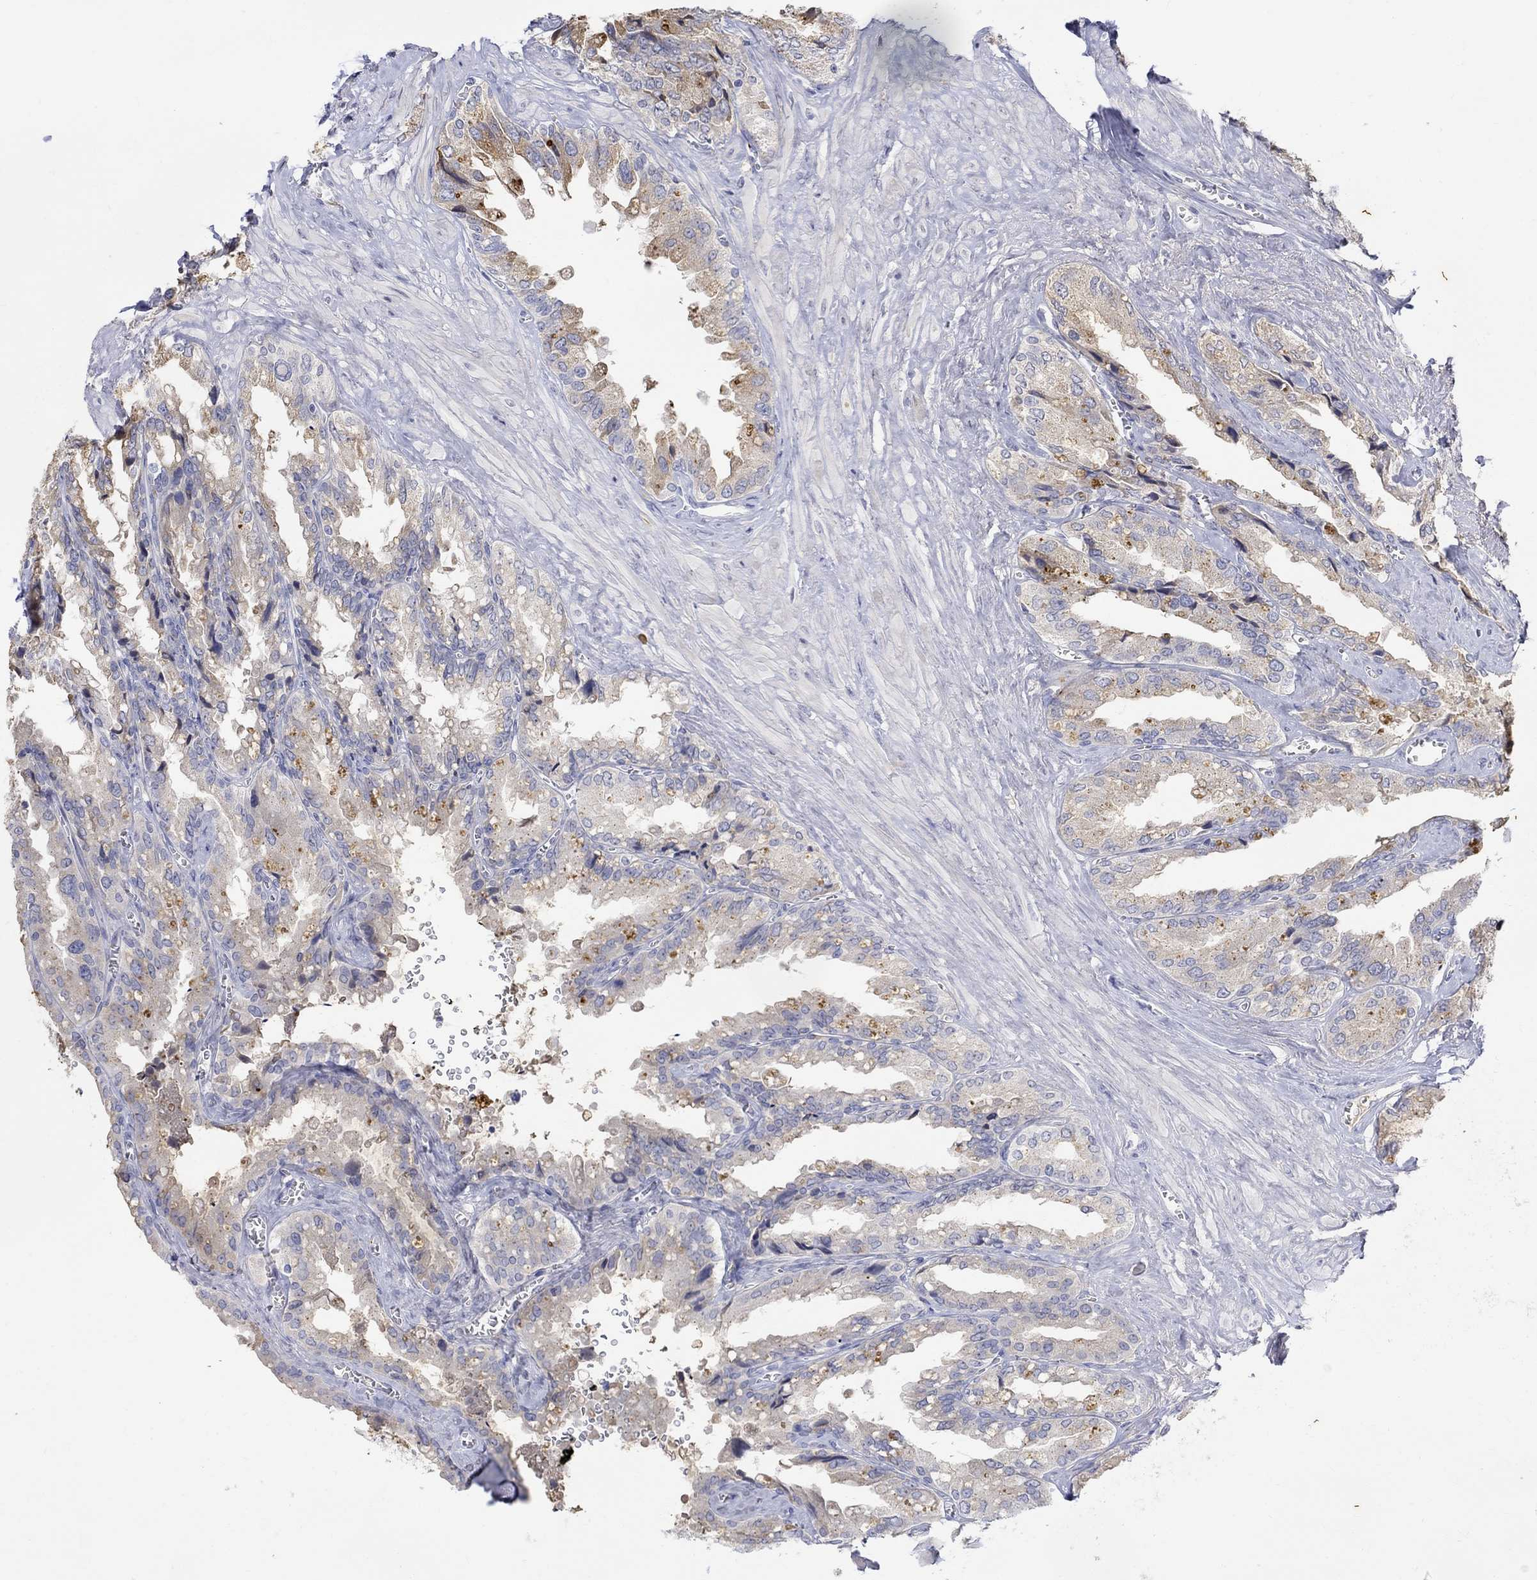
{"staining": {"intensity": "negative", "quantity": "none", "location": "none"}, "tissue": "seminal vesicle", "cell_type": "Glandular cells", "image_type": "normal", "snomed": [{"axis": "morphology", "description": "Normal tissue, NOS"}, {"axis": "topography", "description": "Seminal veicle"}], "caption": "Histopathology image shows no significant protein expression in glandular cells of normal seminal vesicle.", "gene": "FNDC5", "patient": {"sex": "male", "age": 67}}